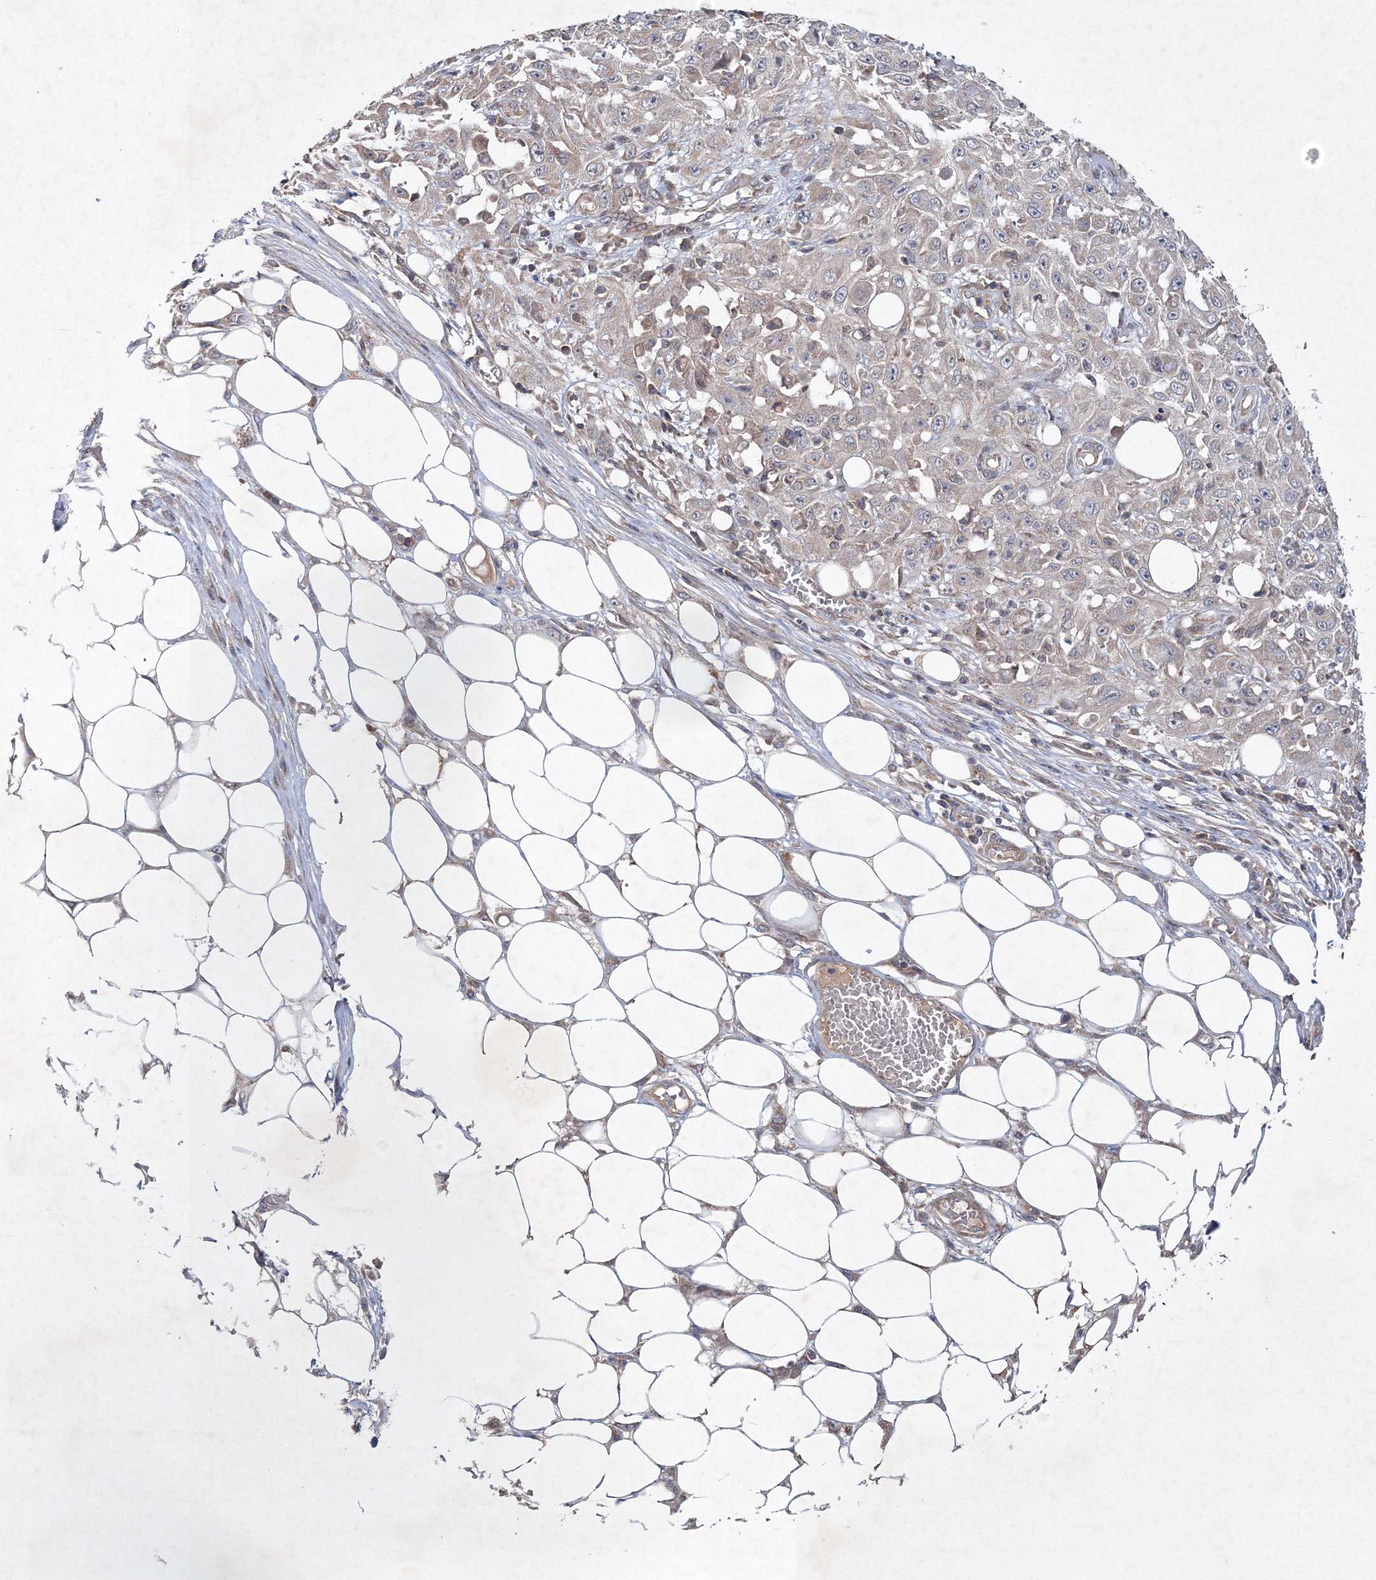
{"staining": {"intensity": "weak", "quantity": "25%-75%", "location": "cytoplasmic/membranous"}, "tissue": "skin cancer", "cell_type": "Tumor cells", "image_type": "cancer", "snomed": [{"axis": "morphology", "description": "Squamous cell carcinoma, NOS"}, {"axis": "morphology", "description": "Squamous cell carcinoma, metastatic, NOS"}, {"axis": "topography", "description": "Skin"}, {"axis": "topography", "description": "Lymph node"}], "caption": "The immunohistochemical stain shows weak cytoplasmic/membranous expression in tumor cells of skin cancer tissue.", "gene": "NOA1", "patient": {"sex": "male", "age": 75}}